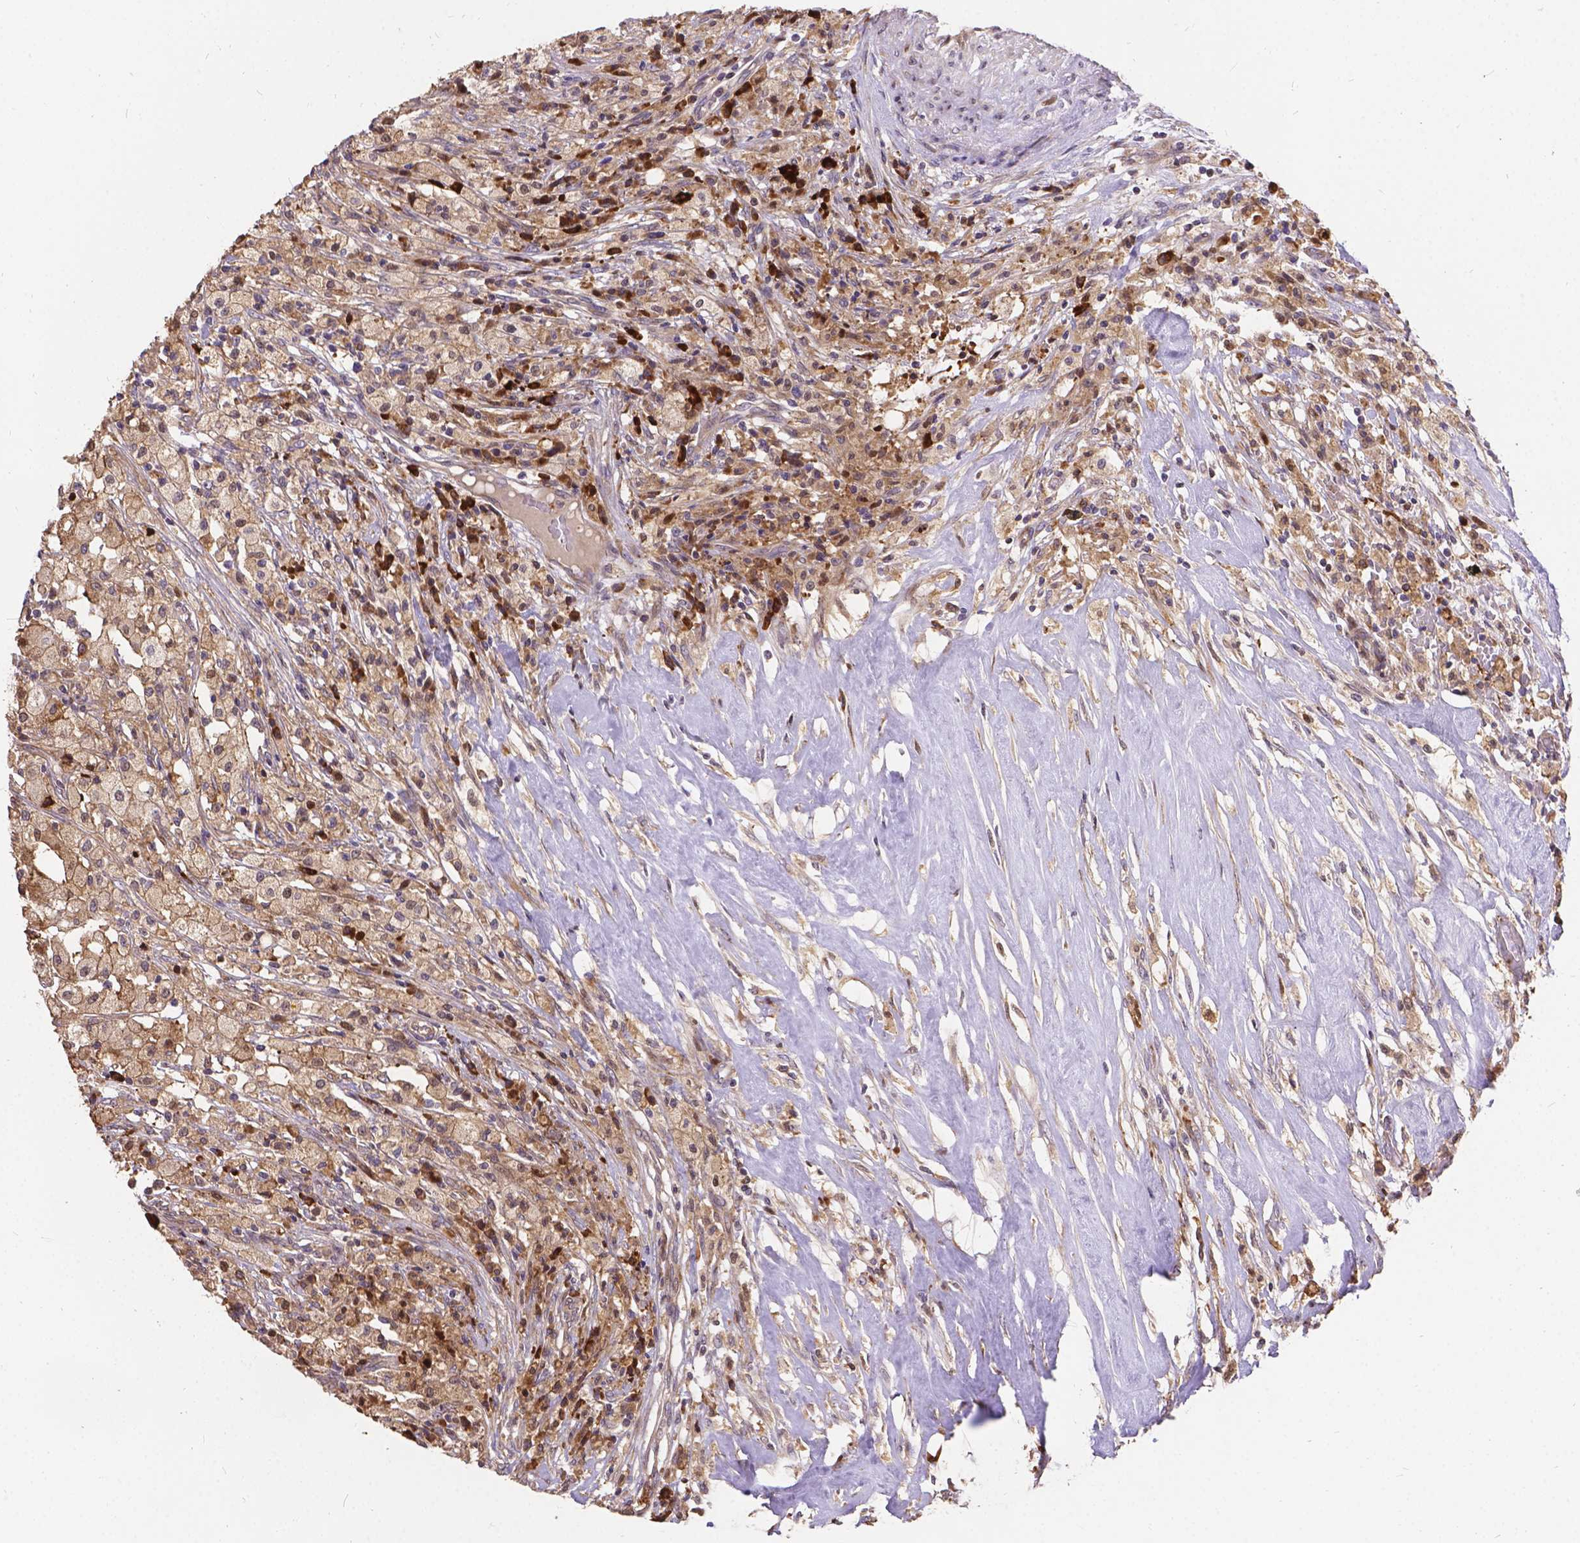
{"staining": {"intensity": "weak", "quantity": ">75%", "location": "cytoplasmic/membranous"}, "tissue": "testis cancer", "cell_type": "Tumor cells", "image_type": "cancer", "snomed": [{"axis": "morphology", "description": "Necrosis, NOS"}, {"axis": "morphology", "description": "Carcinoma, Embryonal, NOS"}, {"axis": "topography", "description": "Testis"}], "caption": "DAB (3,3'-diaminobenzidine) immunohistochemical staining of embryonal carcinoma (testis) demonstrates weak cytoplasmic/membranous protein positivity in about >75% of tumor cells. (DAB (3,3'-diaminobenzidine) = brown stain, brightfield microscopy at high magnification).", "gene": "DENND6A", "patient": {"sex": "male", "age": 19}}